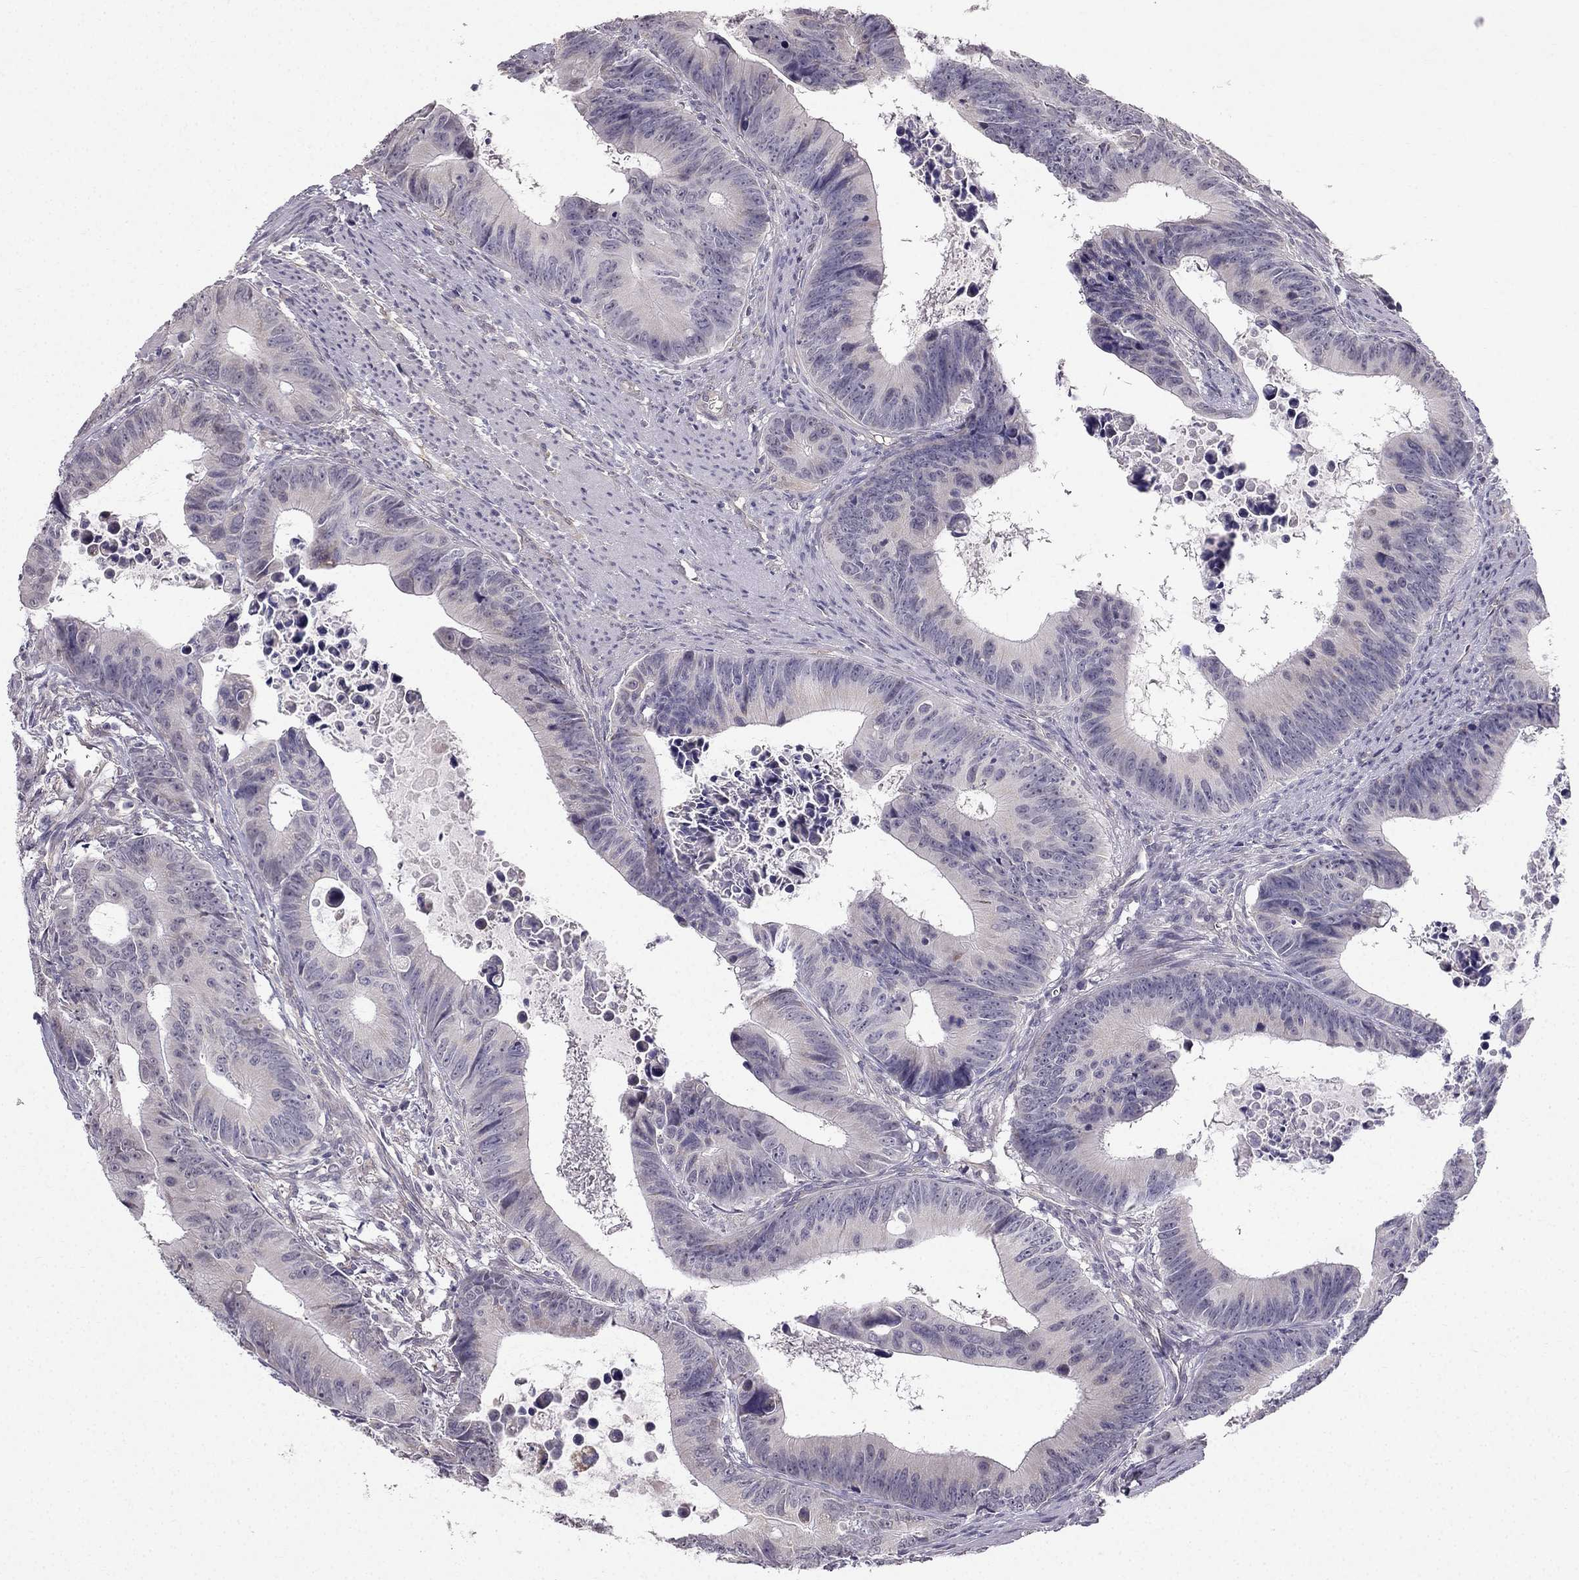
{"staining": {"intensity": "negative", "quantity": "none", "location": "none"}, "tissue": "colorectal cancer", "cell_type": "Tumor cells", "image_type": "cancer", "snomed": [{"axis": "morphology", "description": "Adenocarcinoma, NOS"}, {"axis": "topography", "description": "Colon"}], "caption": "Immunohistochemical staining of human adenocarcinoma (colorectal) shows no significant positivity in tumor cells. (Brightfield microscopy of DAB (3,3'-diaminobenzidine) immunohistochemistry (IHC) at high magnification).", "gene": "TSPYL5", "patient": {"sex": "female", "age": 87}}